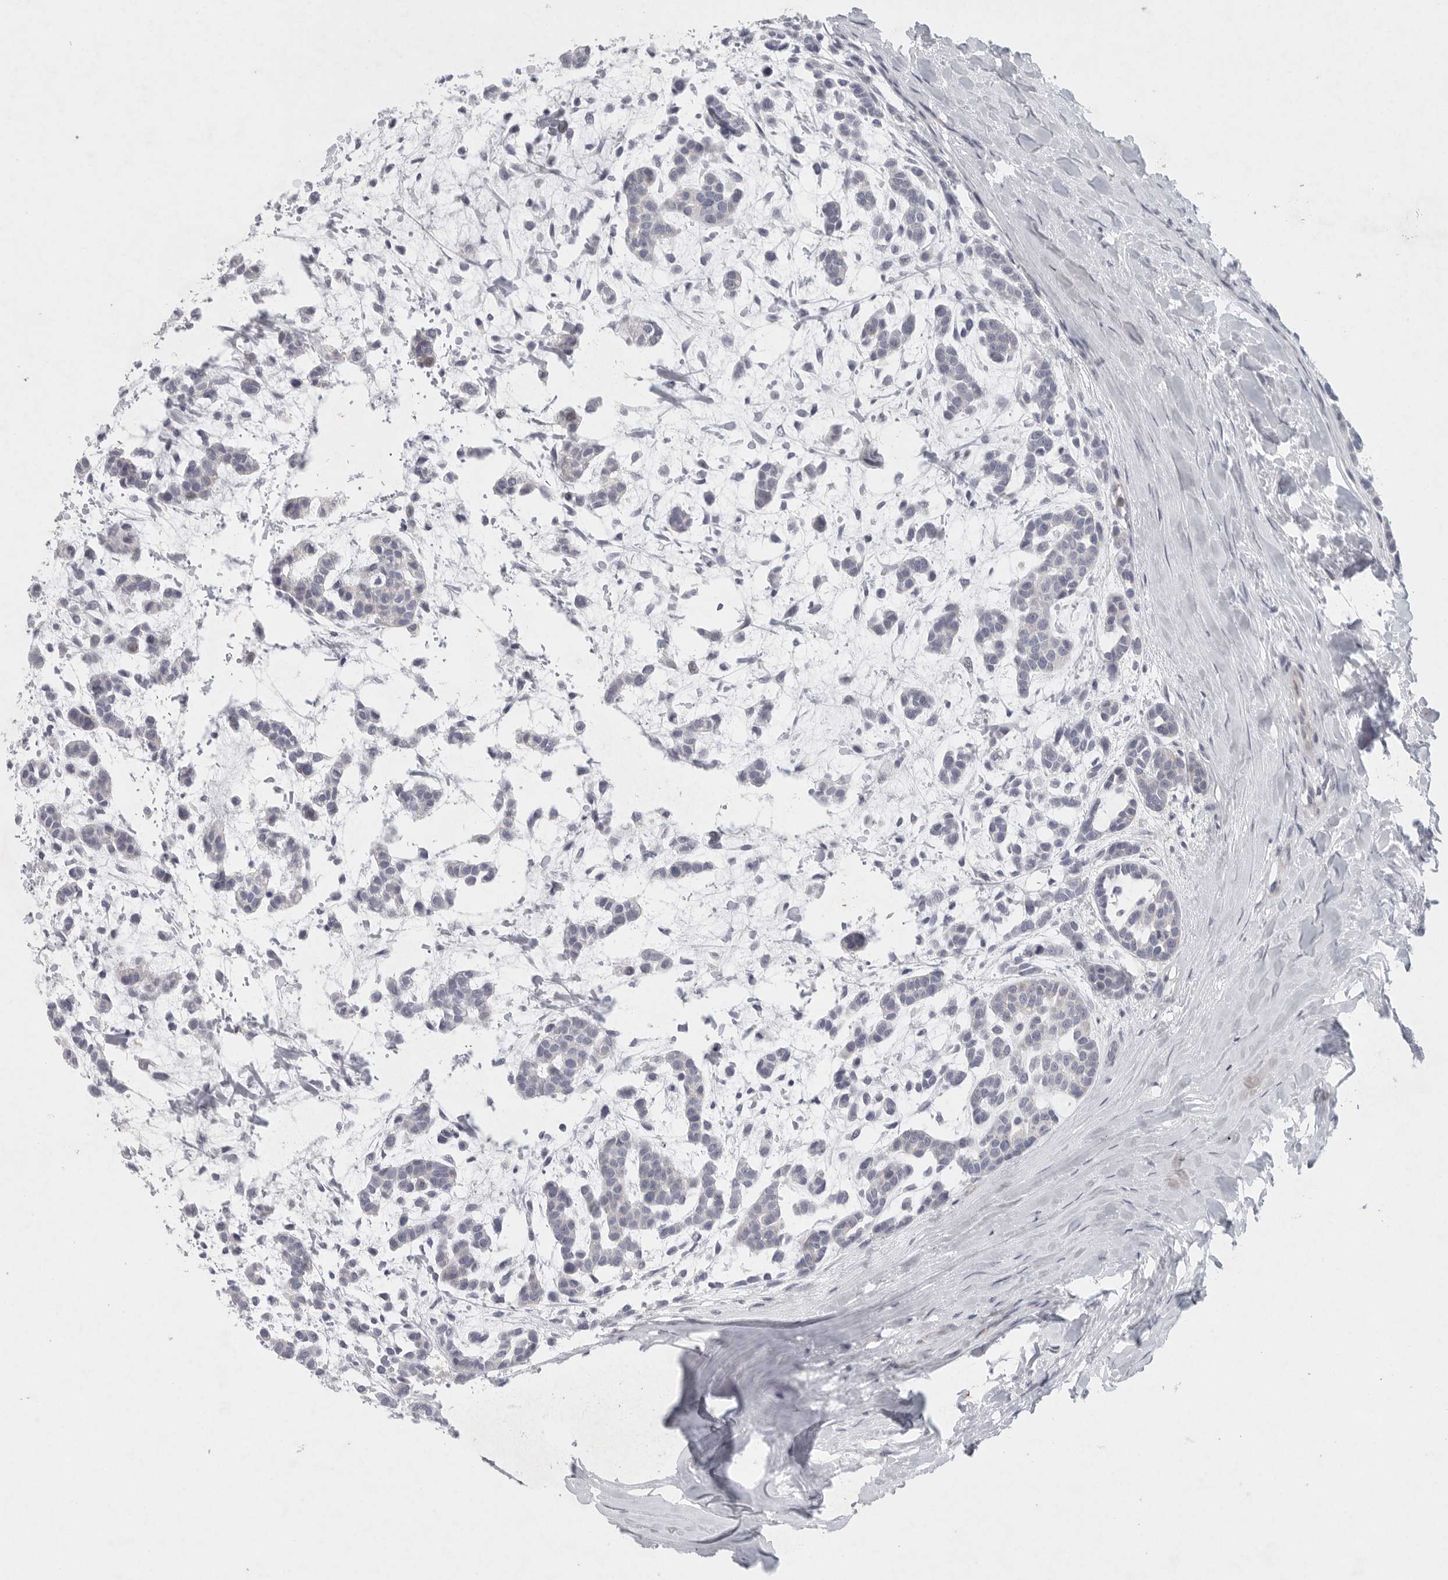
{"staining": {"intensity": "negative", "quantity": "none", "location": "none"}, "tissue": "head and neck cancer", "cell_type": "Tumor cells", "image_type": "cancer", "snomed": [{"axis": "morphology", "description": "Adenocarcinoma, NOS"}, {"axis": "morphology", "description": "Adenoma, NOS"}, {"axis": "topography", "description": "Head-Neck"}], "caption": "DAB immunohistochemical staining of human head and neck cancer (adenocarcinoma) exhibits no significant expression in tumor cells.", "gene": "TMEM69", "patient": {"sex": "female", "age": 55}}